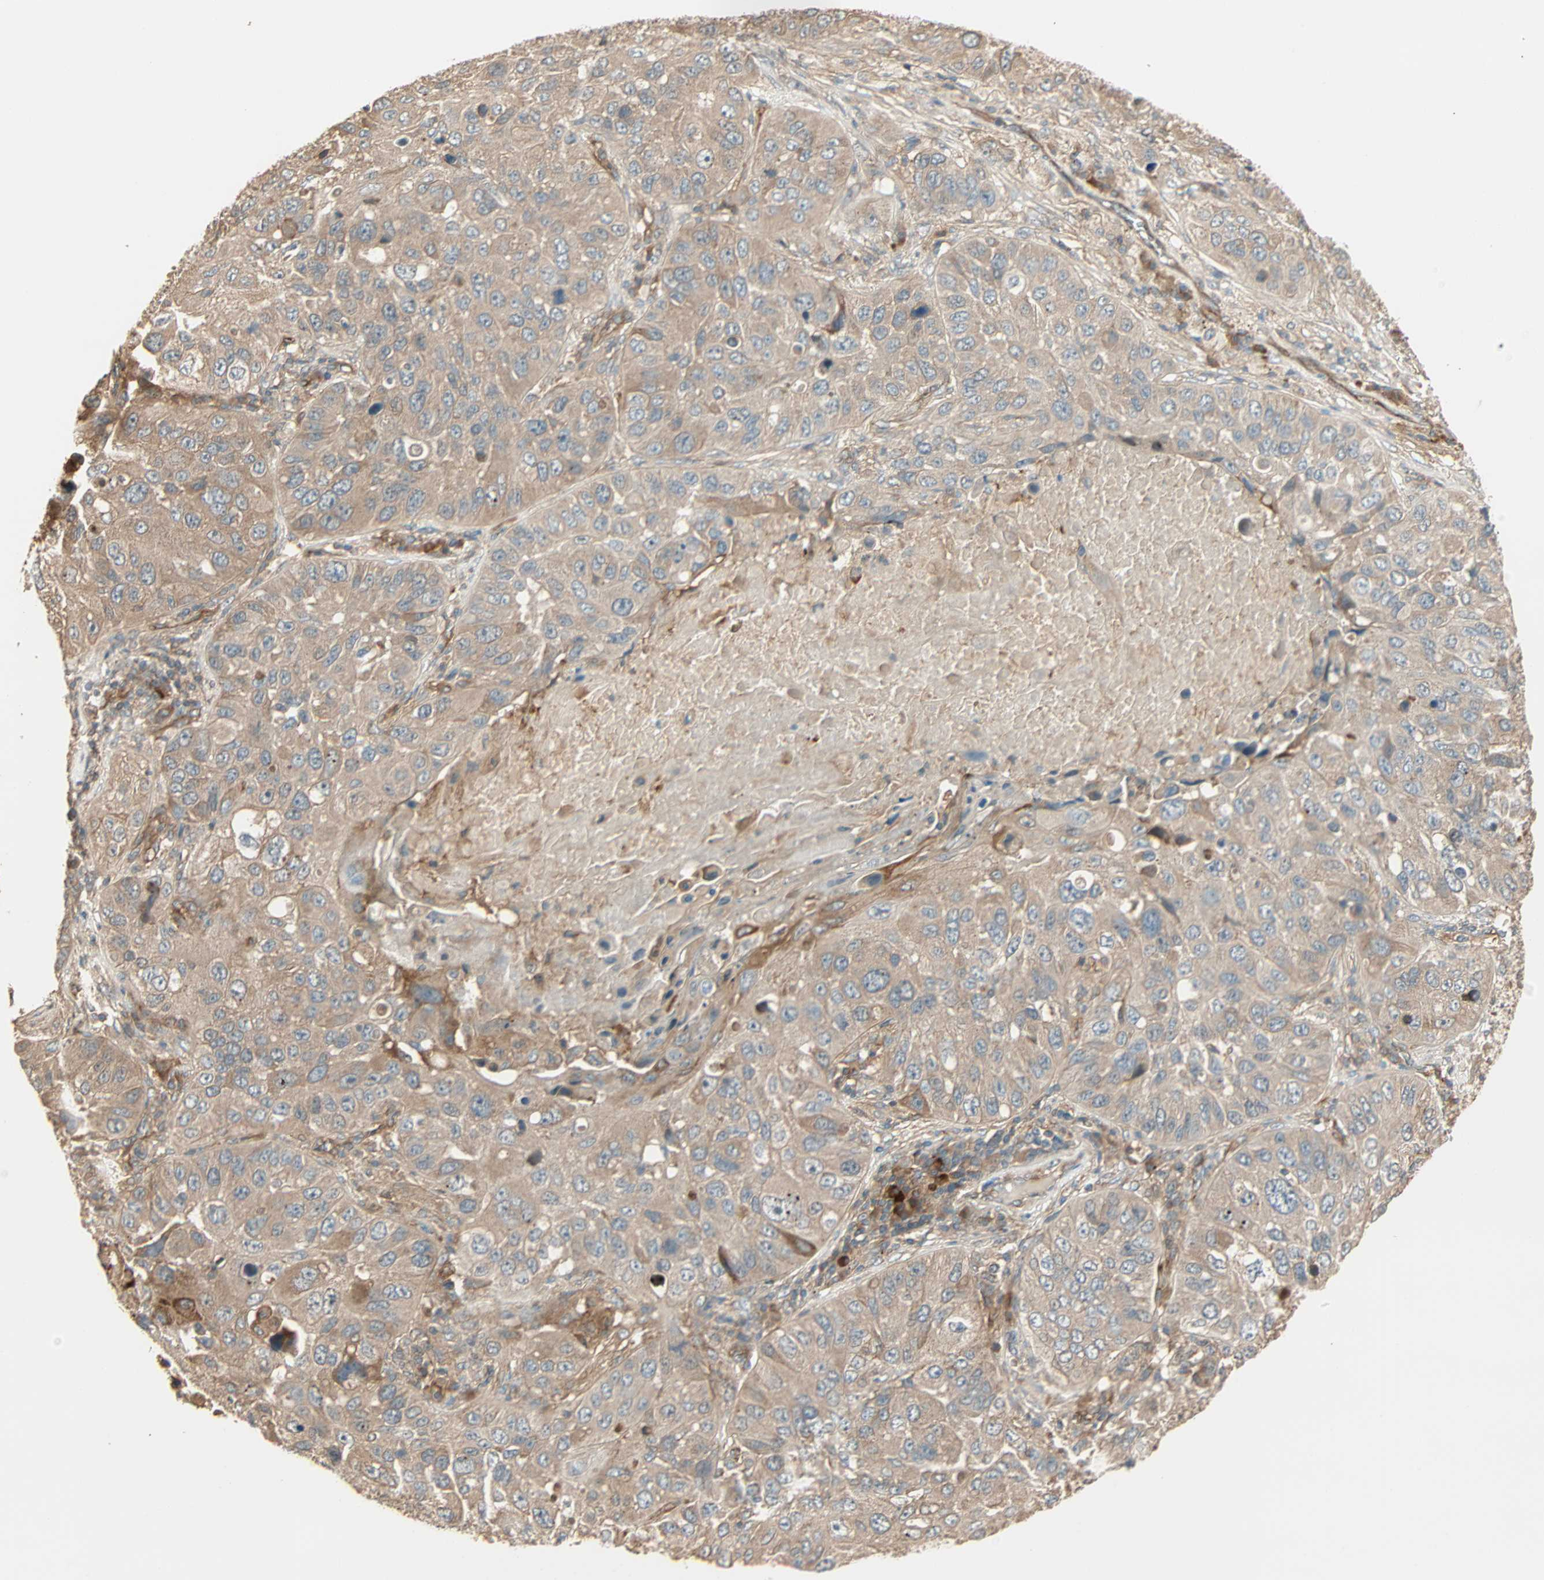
{"staining": {"intensity": "weak", "quantity": ">75%", "location": "cytoplasmic/membranous"}, "tissue": "lung cancer", "cell_type": "Tumor cells", "image_type": "cancer", "snomed": [{"axis": "morphology", "description": "Squamous cell carcinoma, NOS"}, {"axis": "topography", "description": "Lung"}], "caption": "The immunohistochemical stain labels weak cytoplasmic/membranous positivity in tumor cells of lung cancer tissue. Using DAB (brown) and hematoxylin (blue) stains, captured at high magnification using brightfield microscopy.", "gene": "GALK1", "patient": {"sex": "male", "age": 57}}